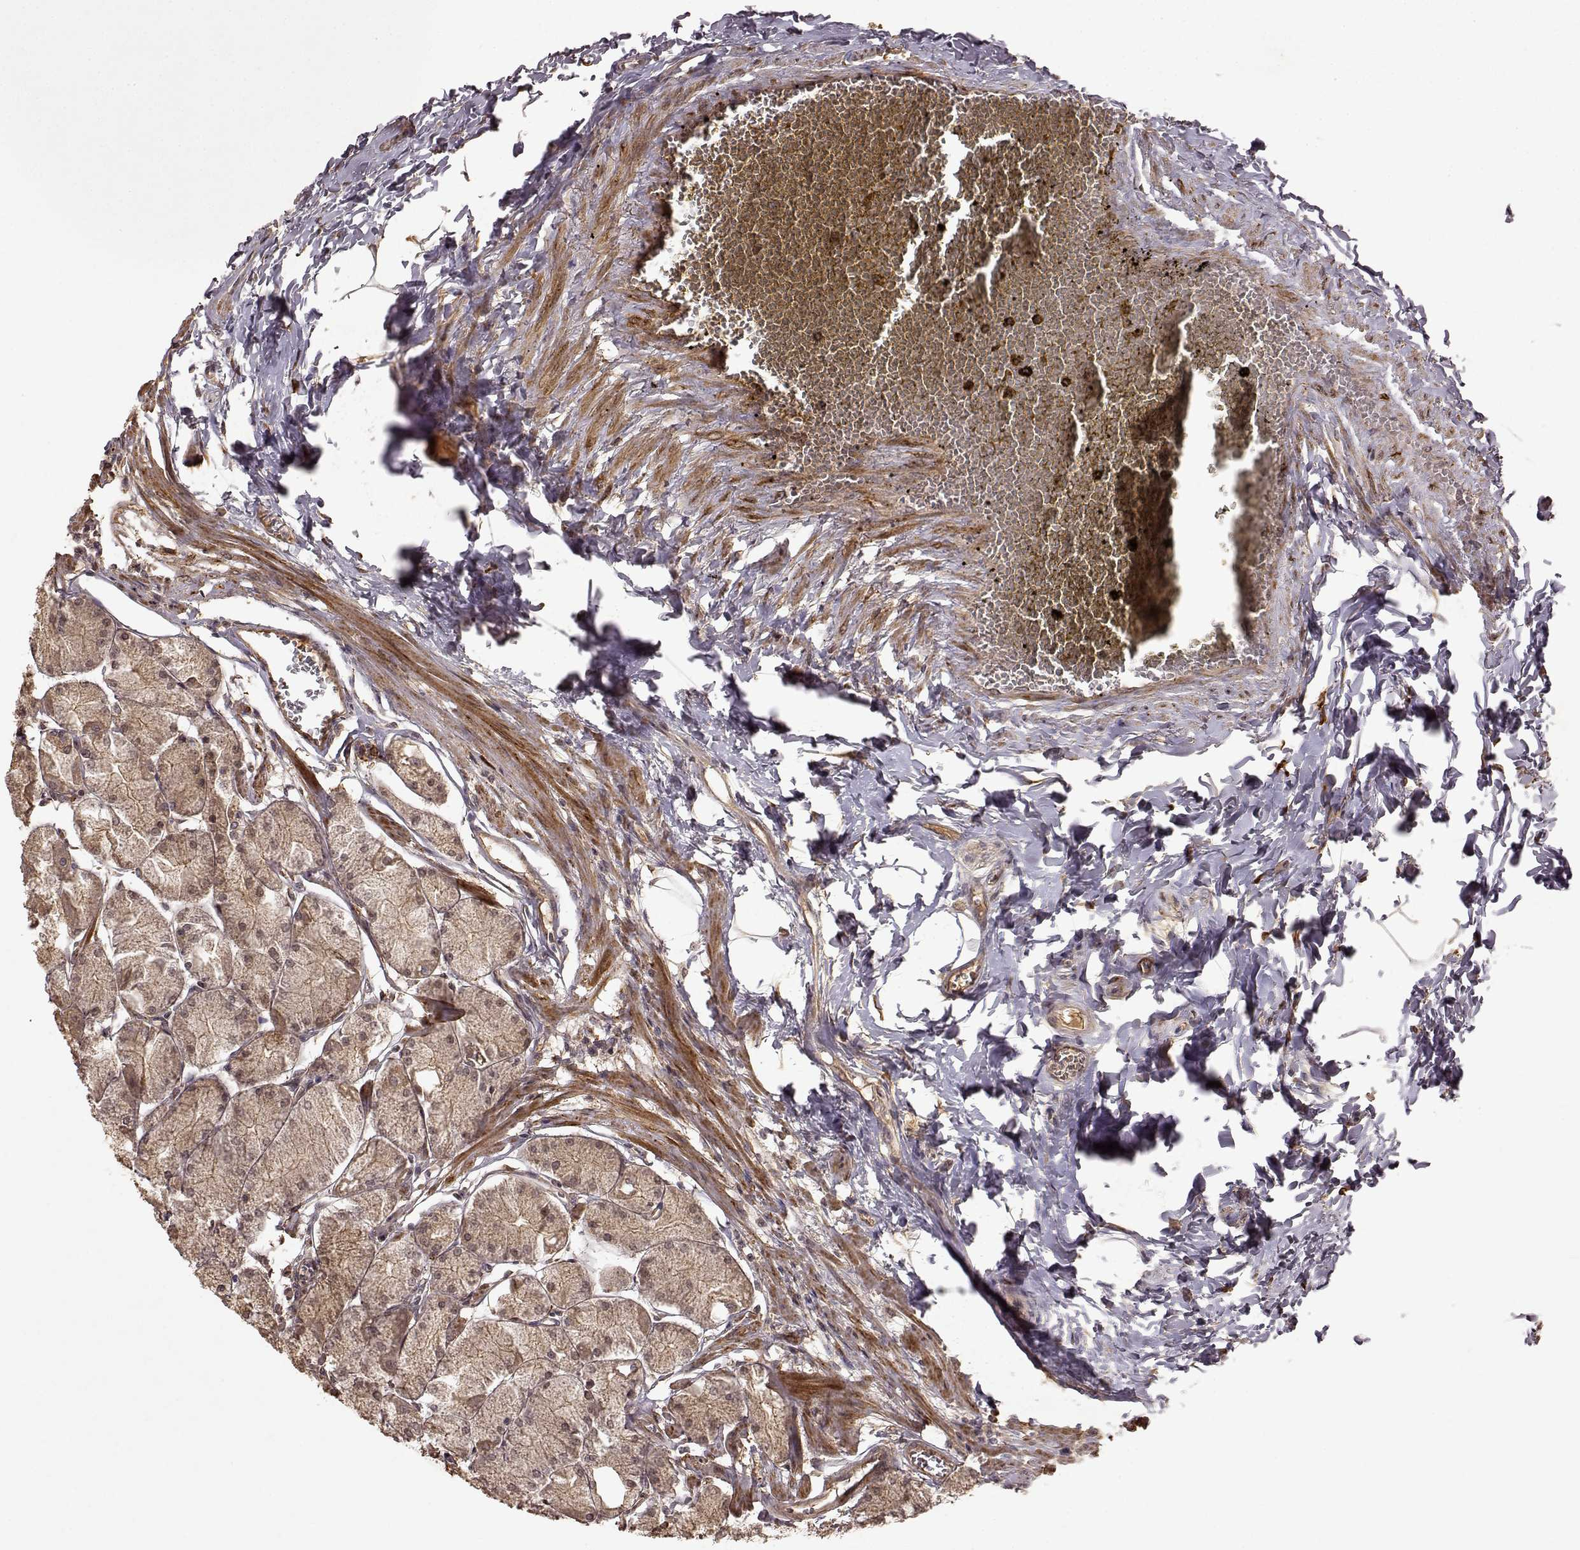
{"staining": {"intensity": "moderate", "quantity": "25%-75%", "location": "cytoplasmic/membranous"}, "tissue": "stomach", "cell_type": "Glandular cells", "image_type": "normal", "snomed": [{"axis": "morphology", "description": "Normal tissue, NOS"}, {"axis": "topography", "description": "Stomach, upper"}], "caption": "Stomach stained for a protein (brown) exhibits moderate cytoplasmic/membranous positive staining in approximately 25%-75% of glandular cells.", "gene": "FSTL1", "patient": {"sex": "male", "age": 60}}